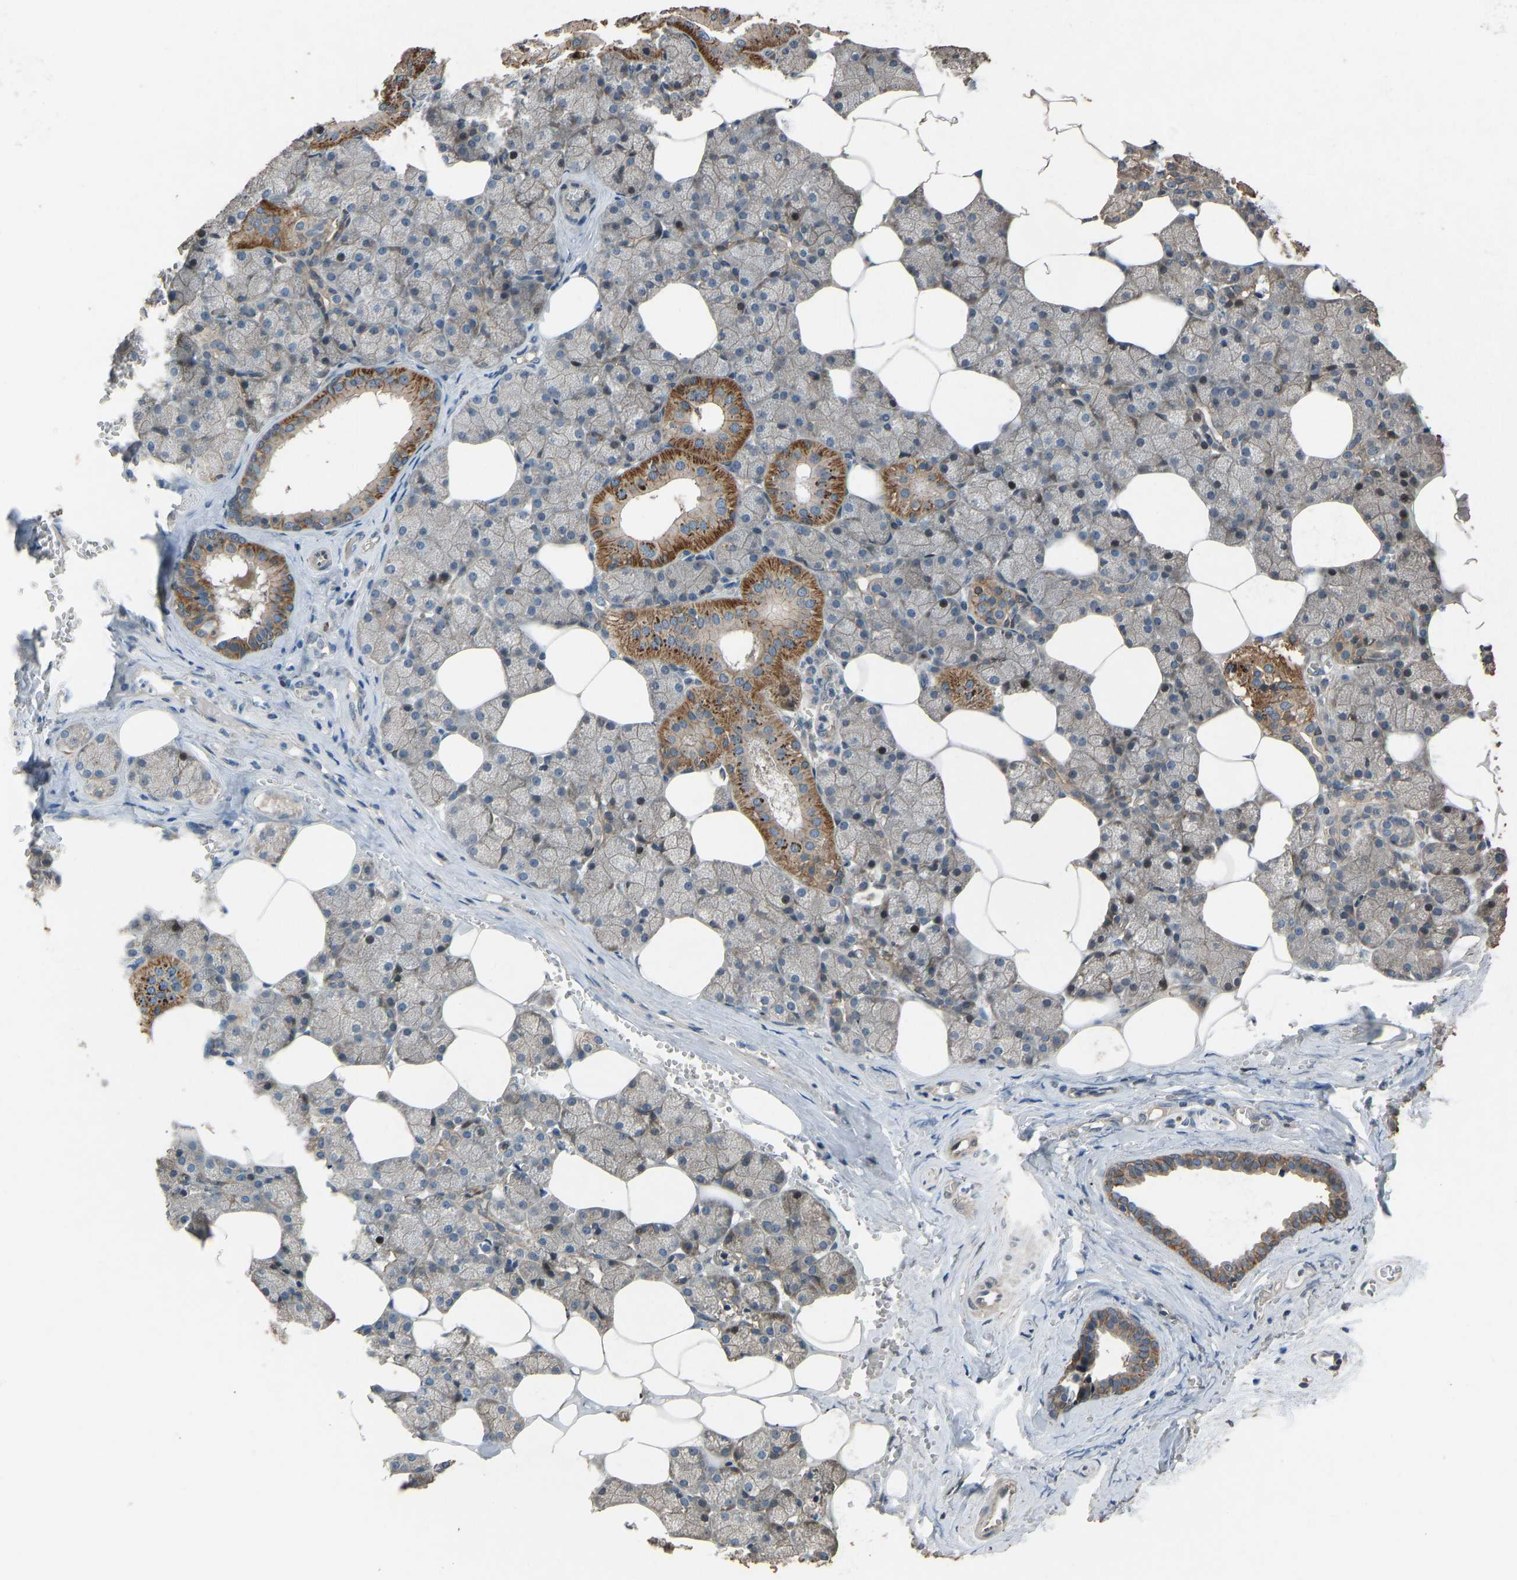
{"staining": {"intensity": "moderate", "quantity": "25%-75%", "location": "cytoplasmic/membranous"}, "tissue": "salivary gland", "cell_type": "Glandular cells", "image_type": "normal", "snomed": [{"axis": "morphology", "description": "Normal tissue, NOS"}, {"axis": "topography", "description": "Salivary gland"}], "caption": "Immunohistochemistry photomicrograph of benign salivary gland: salivary gland stained using IHC exhibits medium levels of moderate protein expression localized specifically in the cytoplasmic/membranous of glandular cells, appearing as a cytoplasmic/membranous brown color.", "gene": "SLC43A1", "patient": {"sex": "male", "age": 62}}